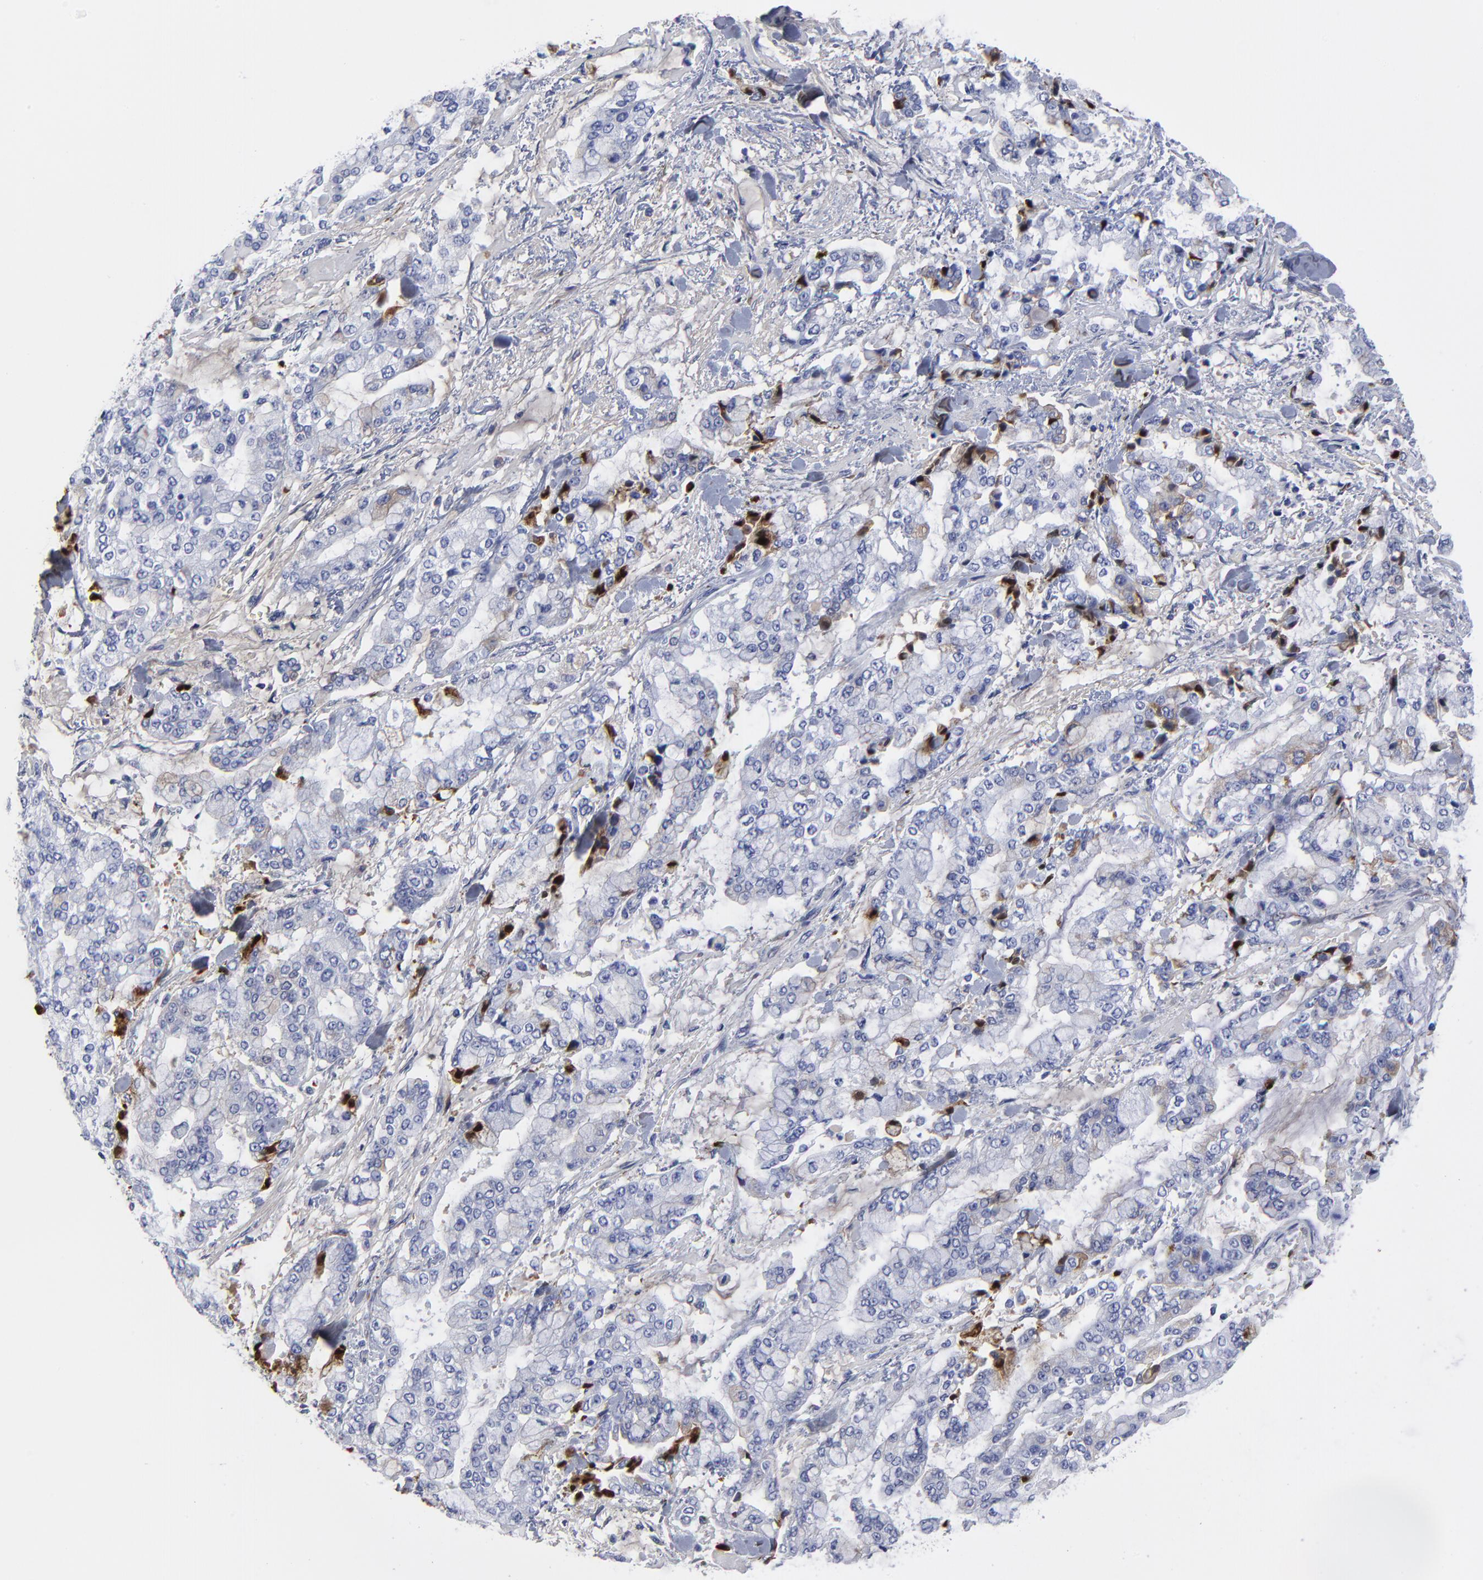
{"staining": {"intensity": "weak", "quantity": "<25%", "location": "cytoplasmic/membranous"}, "tissue": "stomach cancer", "cell_type": "Tumor cells", "image_type": "cancer", "snomed": [{"axis": "morphology", "description": "Normal tissue, NOS"}, {"axis": "morphology", "description": "Adenocarcinoma, NOS"}, {"axis": "topography", "description": "Stomach, upper"}, {"axis": "topography", "description": "Stomach"}], "caption": "Tumor cells show no significant positivity in stomach cancer (adenocarcinoma).", "gene": "DCN", "patient": {"sex": "male", "age": 76}}